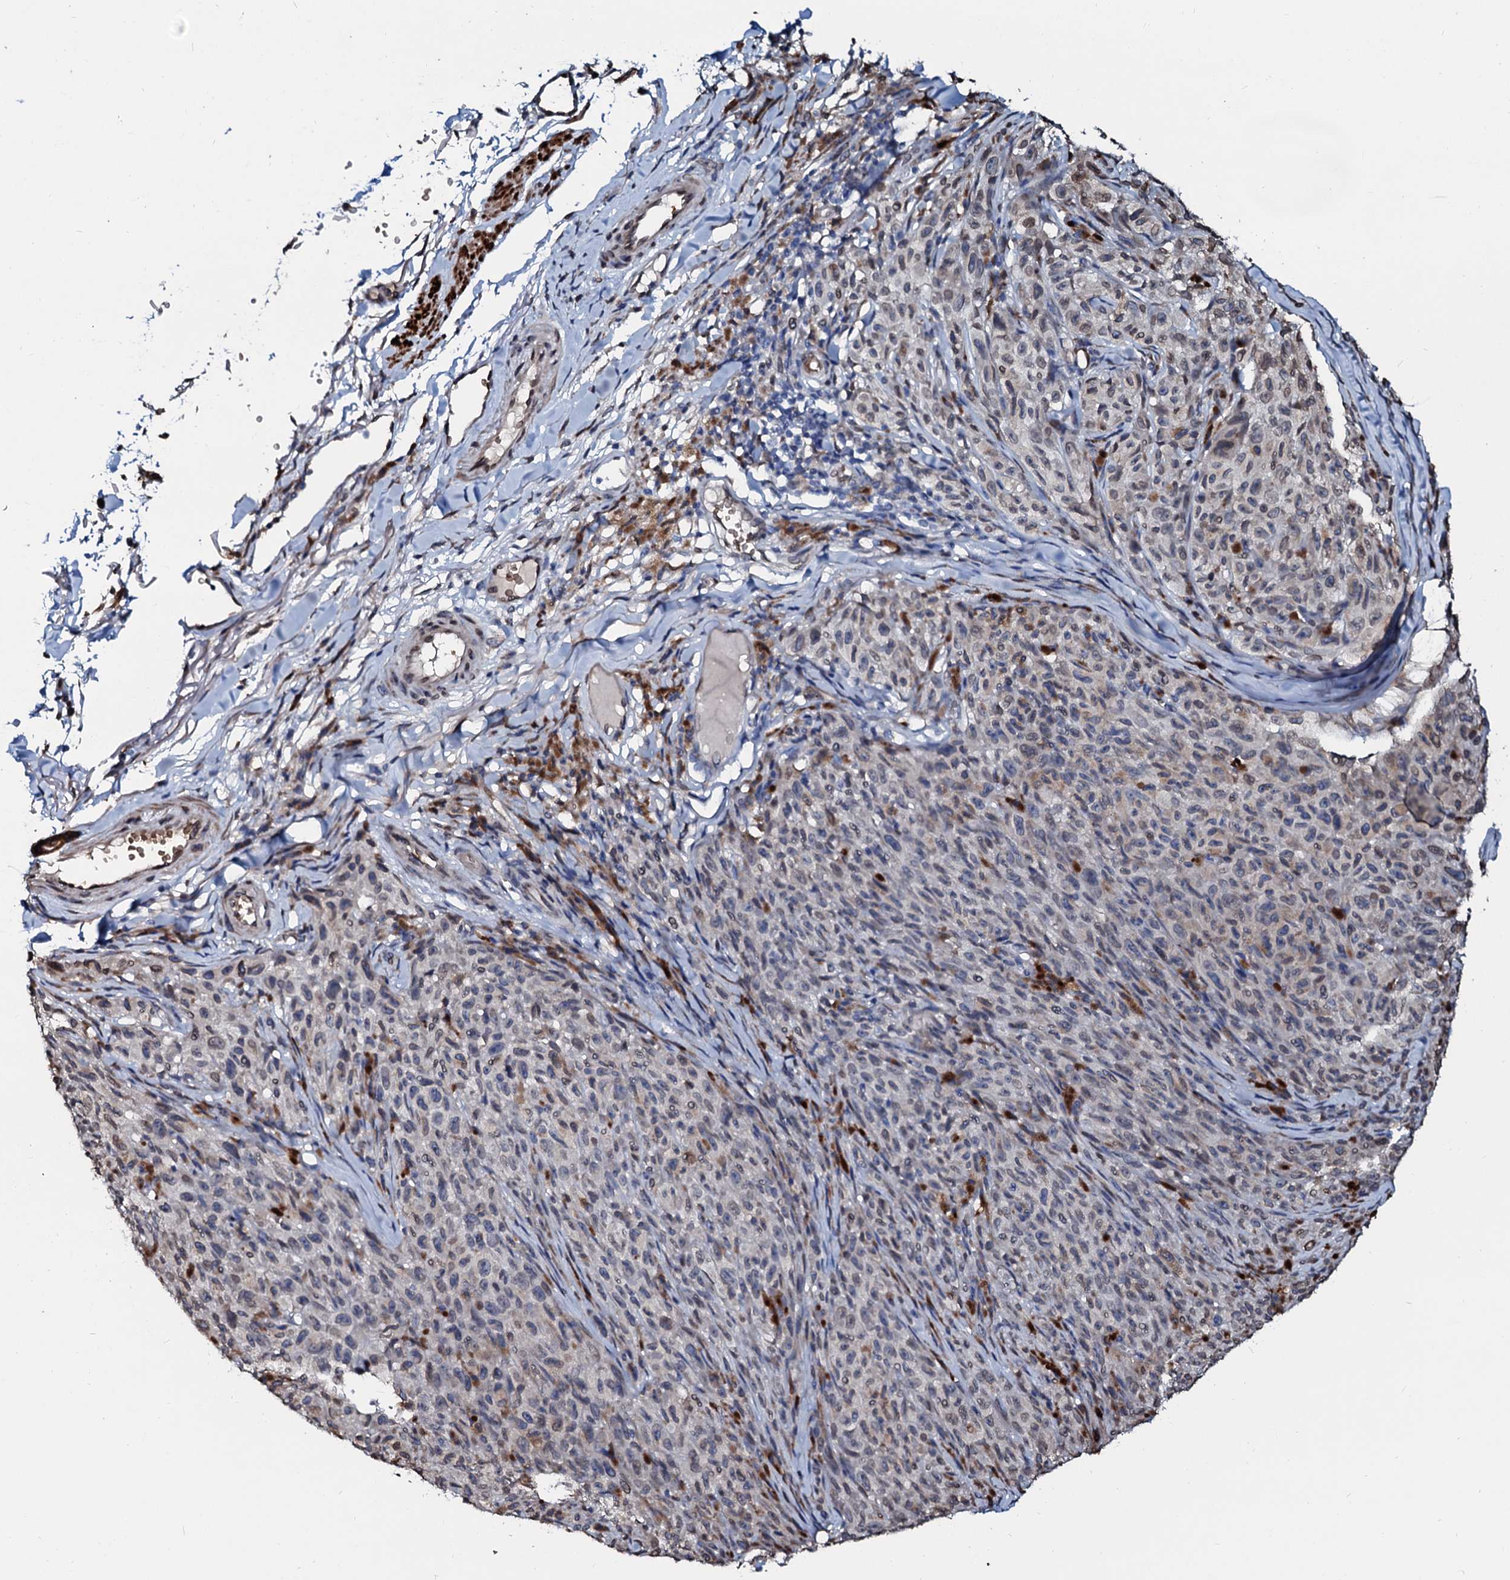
{"staining": {"intensity": "negative", "quantity": "none", "location": "none"}, "tissue": "melanoma", "cell_type": "Tumor cells", "image_type": "cancer", "snomed": [{"axis": "morphology", "description": "Malignant melanoma, NOS"}, {"axis": "topography", "description": "Skin"}], "caption": "Immunohistochemistry (IHC) photomicrograph of neoplastic tissue: human melanoma stained with DAB displays no significant protein staining in tumor cells.", "gene": "NRP2", "patient": {"sex": "female", "age": 82}}